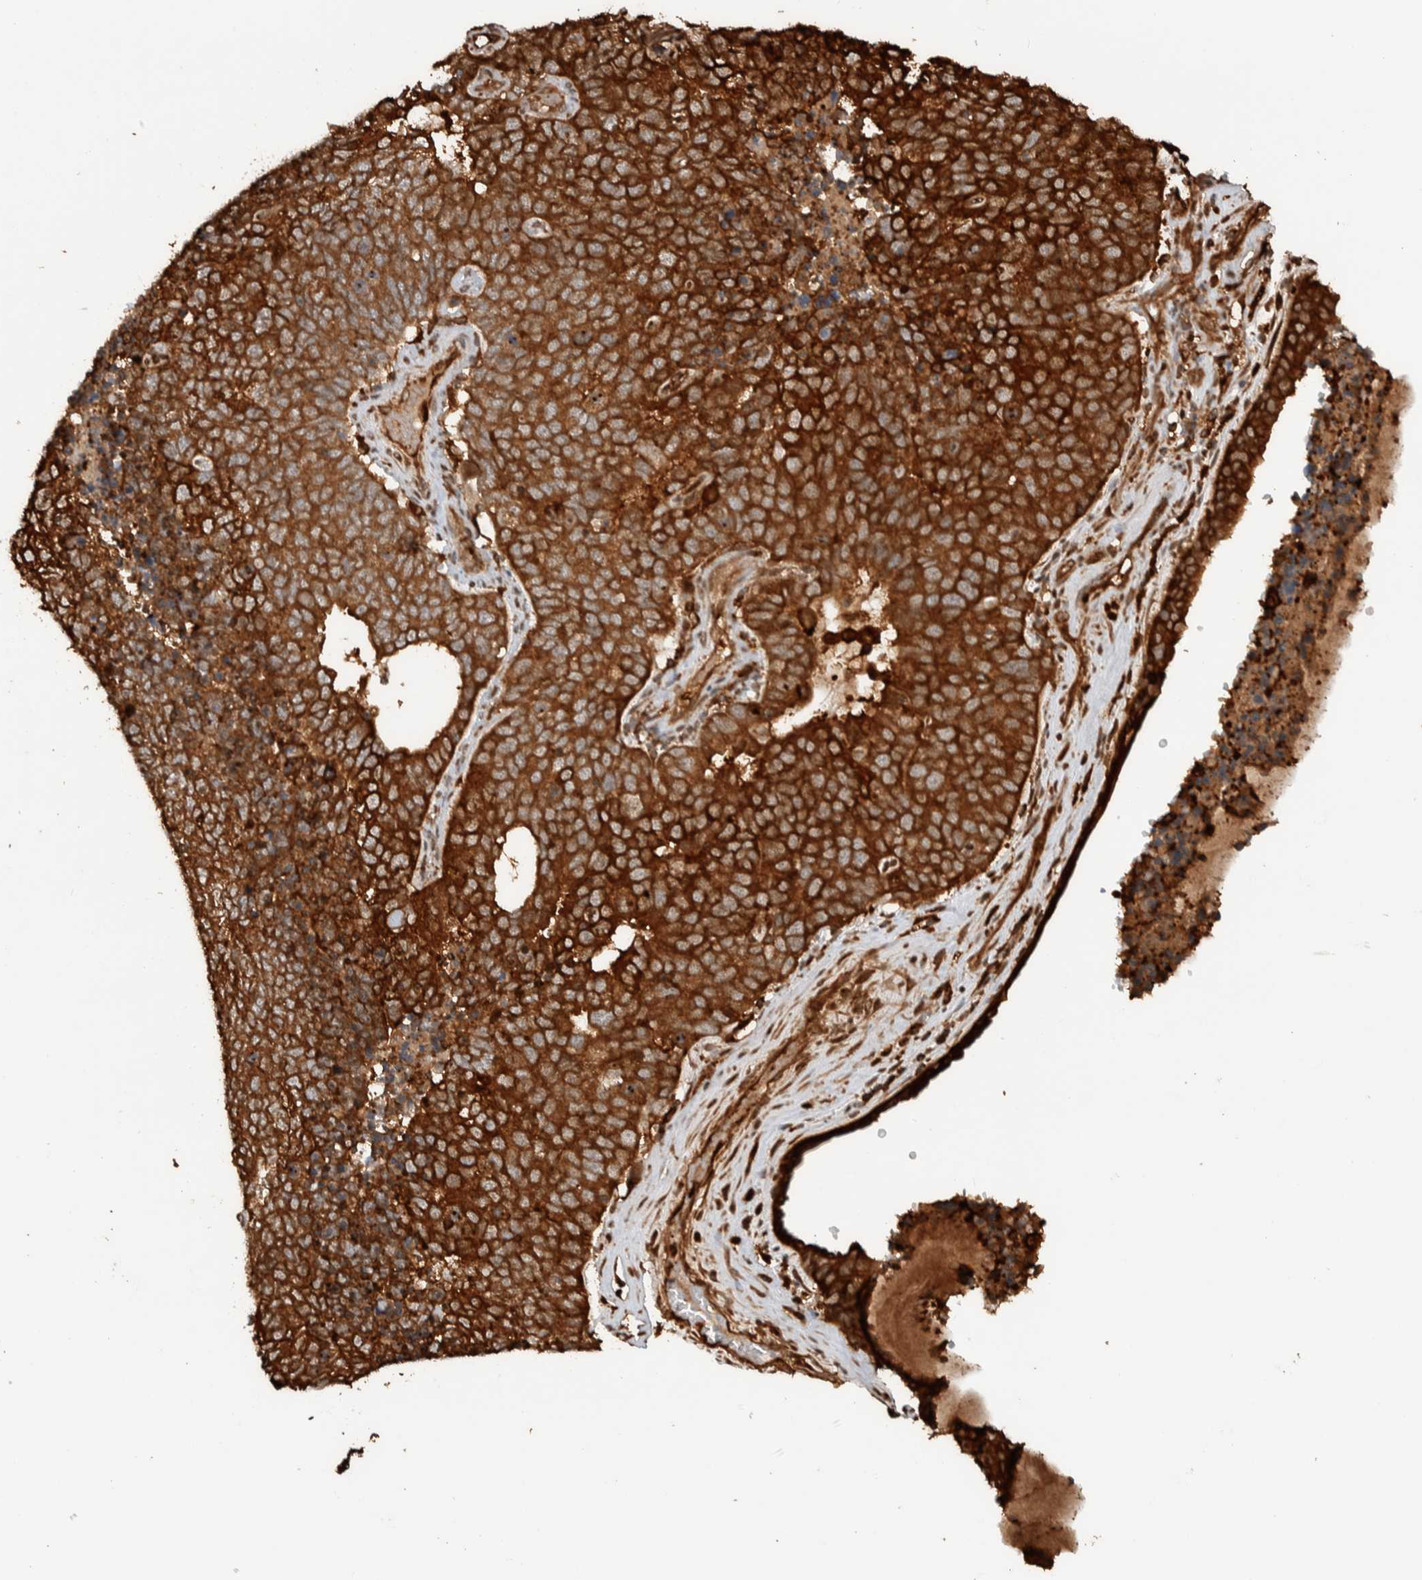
{"staining": {"intensity": "strong", "quantity": ">75%", "location": "cytoplasmic/membranous"}, "tissue": "cervical cancer", "cell_type": "Tumor cells", "image_type": "cancer", "snomed": [{"axis": "morphology", "description": "Squamous cell carcinoma, NOS"}, {"axis": "topography", "description": "Cervix"}], "caption": "IHC histopathology image of human cervical cancer (squamous cell carcinoma) stained for a protein (brown), which exhibits high levels of strong cytoplasmic/membranous expression in approximately >75% of tumor cells.", "gene": "CNTROB", "patient": {"sex": "female", "age": 63}}